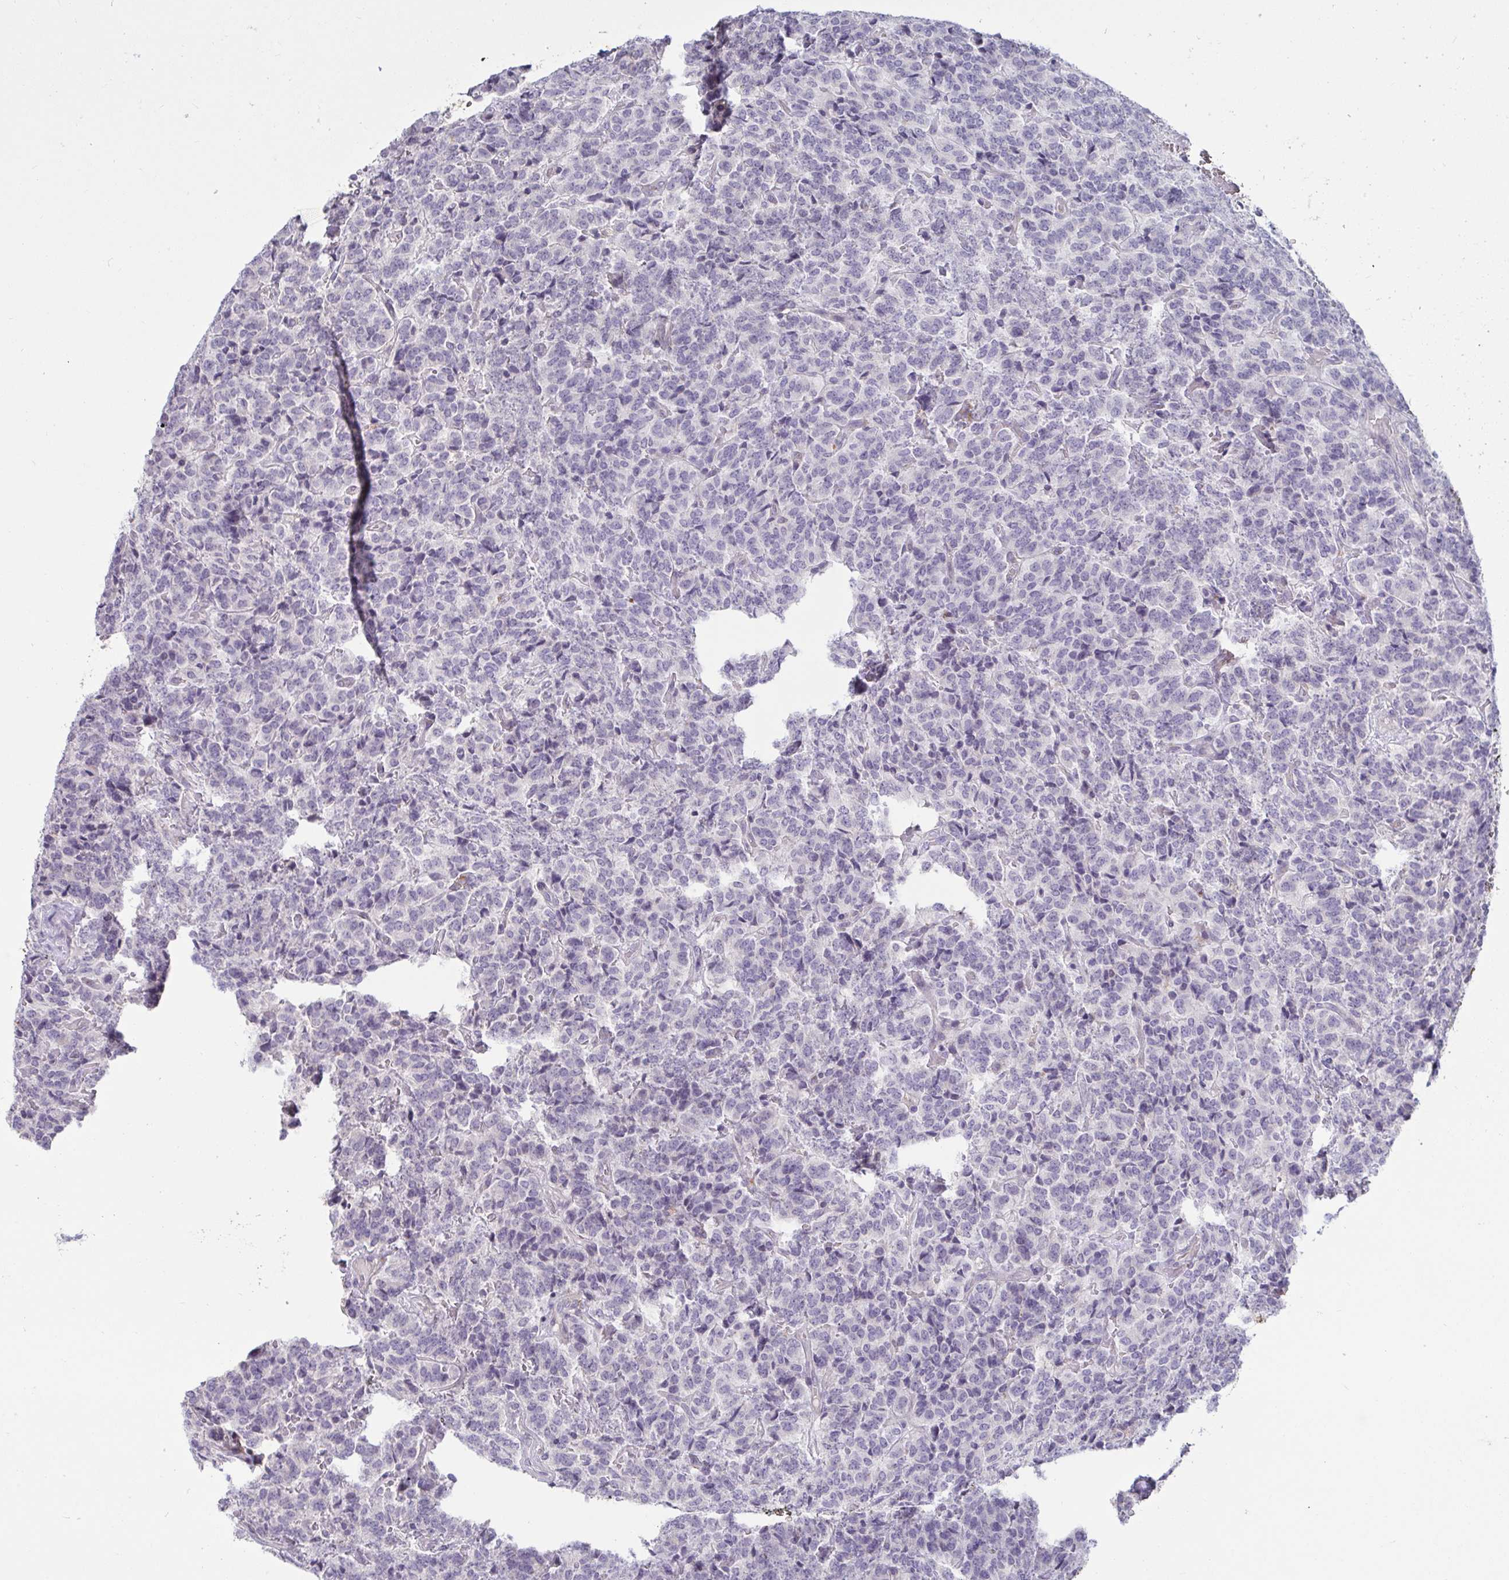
{"staining": {"intensity": "negative", "quantity": "none", "location": "none"}, "tissue": "carcinoid", "cell_type": "Tumor cells", "image_type": "cancer", "snomed": [{"axis": "morphology", "description": "Carcinoid, malignant, NOS"}, {"axis": "topography", "description": "Pancreas"}], "caption": "A histopathology image of human carcinoid (malignant) is negative for staining in tumor cells.", "gene": "TBC1D4", "patient": {"sex": "male", "age": 36}}